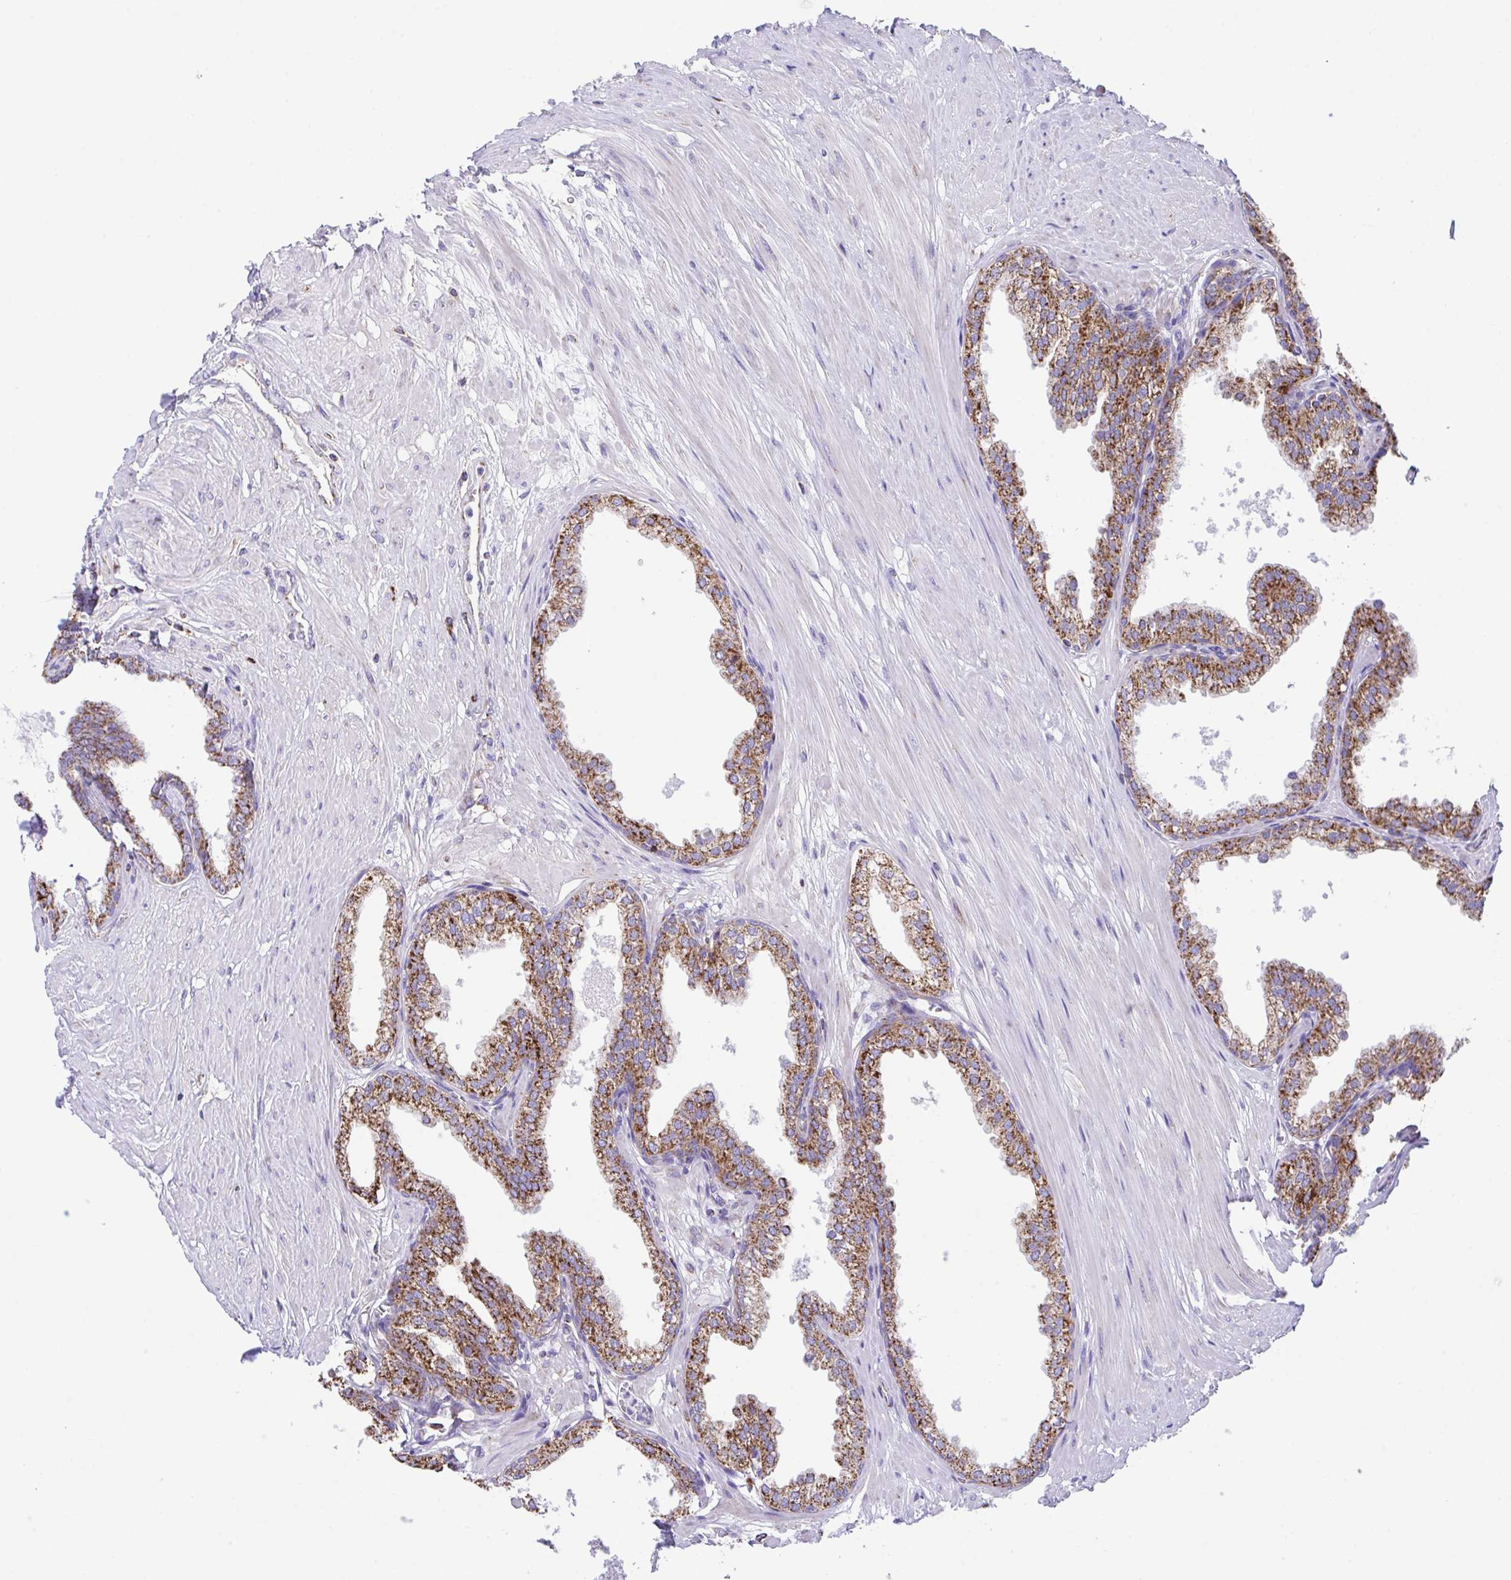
{"staining": {"intensity": "strong", "quantity": ">75%", "location": "cytoplasmic/membranous"}, "tissue": "prostate", "cell_type": "Glandular cells", "image_type": "normal", "snomed": [{"axis": "morphology", "description": "Normal tissue, NOS"}, {"axis": "topography", "description": "Prostate"}, {"axis": "topography", "description": "Peripheral nerve tissue"}], "caption": "This is a micrograph of immunohistochemistry staining of benign prostate, which shows strong staining in the cytoplasmic/membranous of glandular cells.", "gene": "PCMTD2", "patient": {"sex": "male", "age": 55}}